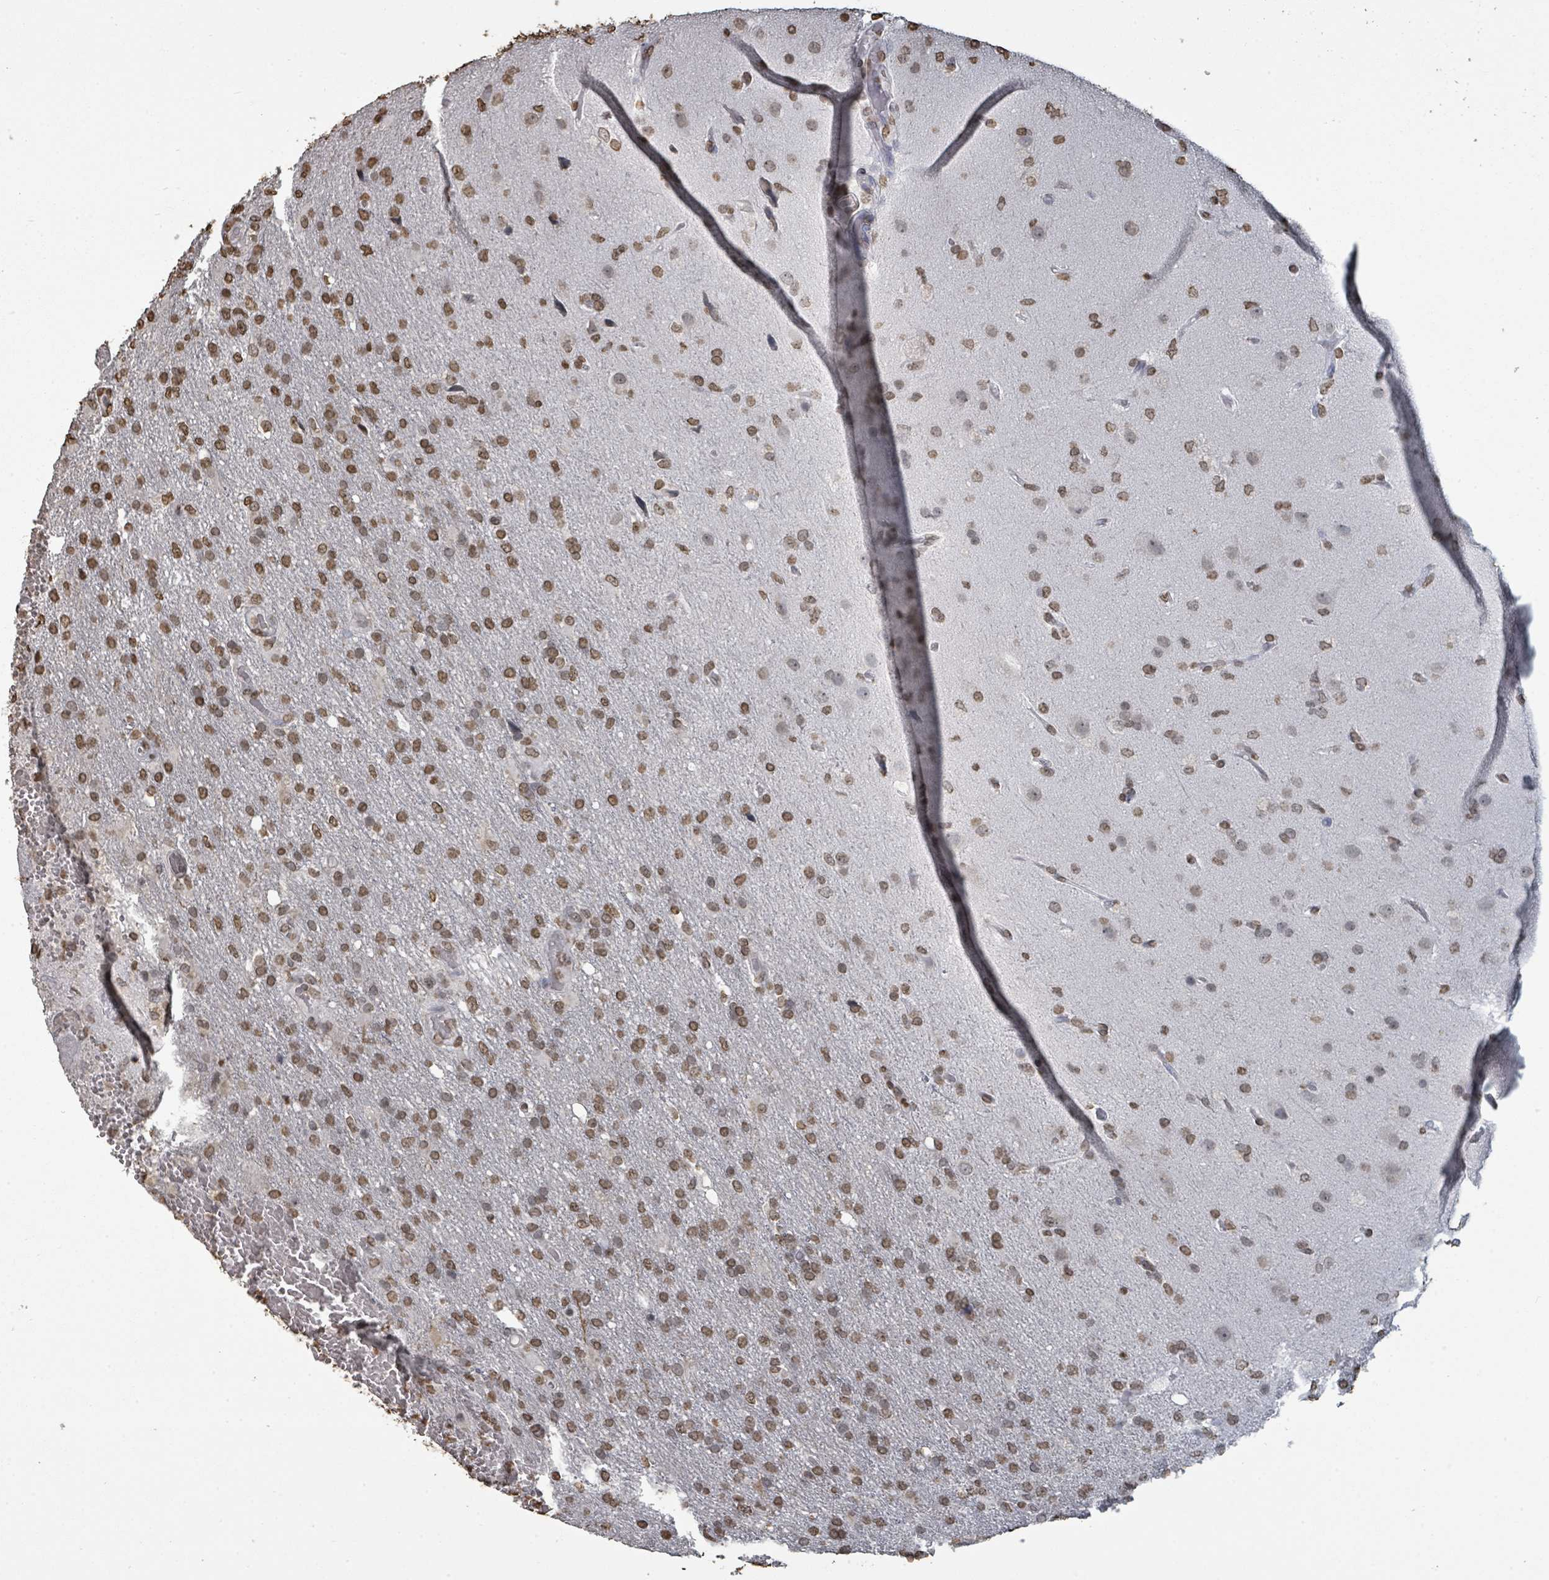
{"staining": {"intensity": "moderate", "quantity": ">75%", "location": "nuclear"}, "tissue": "glioma", "cell_type": "Tumor cells", "image_type": "cancer", "snomed": [{"axis": "morphology", "description": "Glioma, malignant, High grade"}, {"axis": "topography", "description": "Brain"}], "caption": "The histopathology image shows a brown stain indicating the presence of a protein in the nuclear of tumor cells in glioma.", "gene": "MRPS12", "patient": {"sex": "female", "age": 74}}